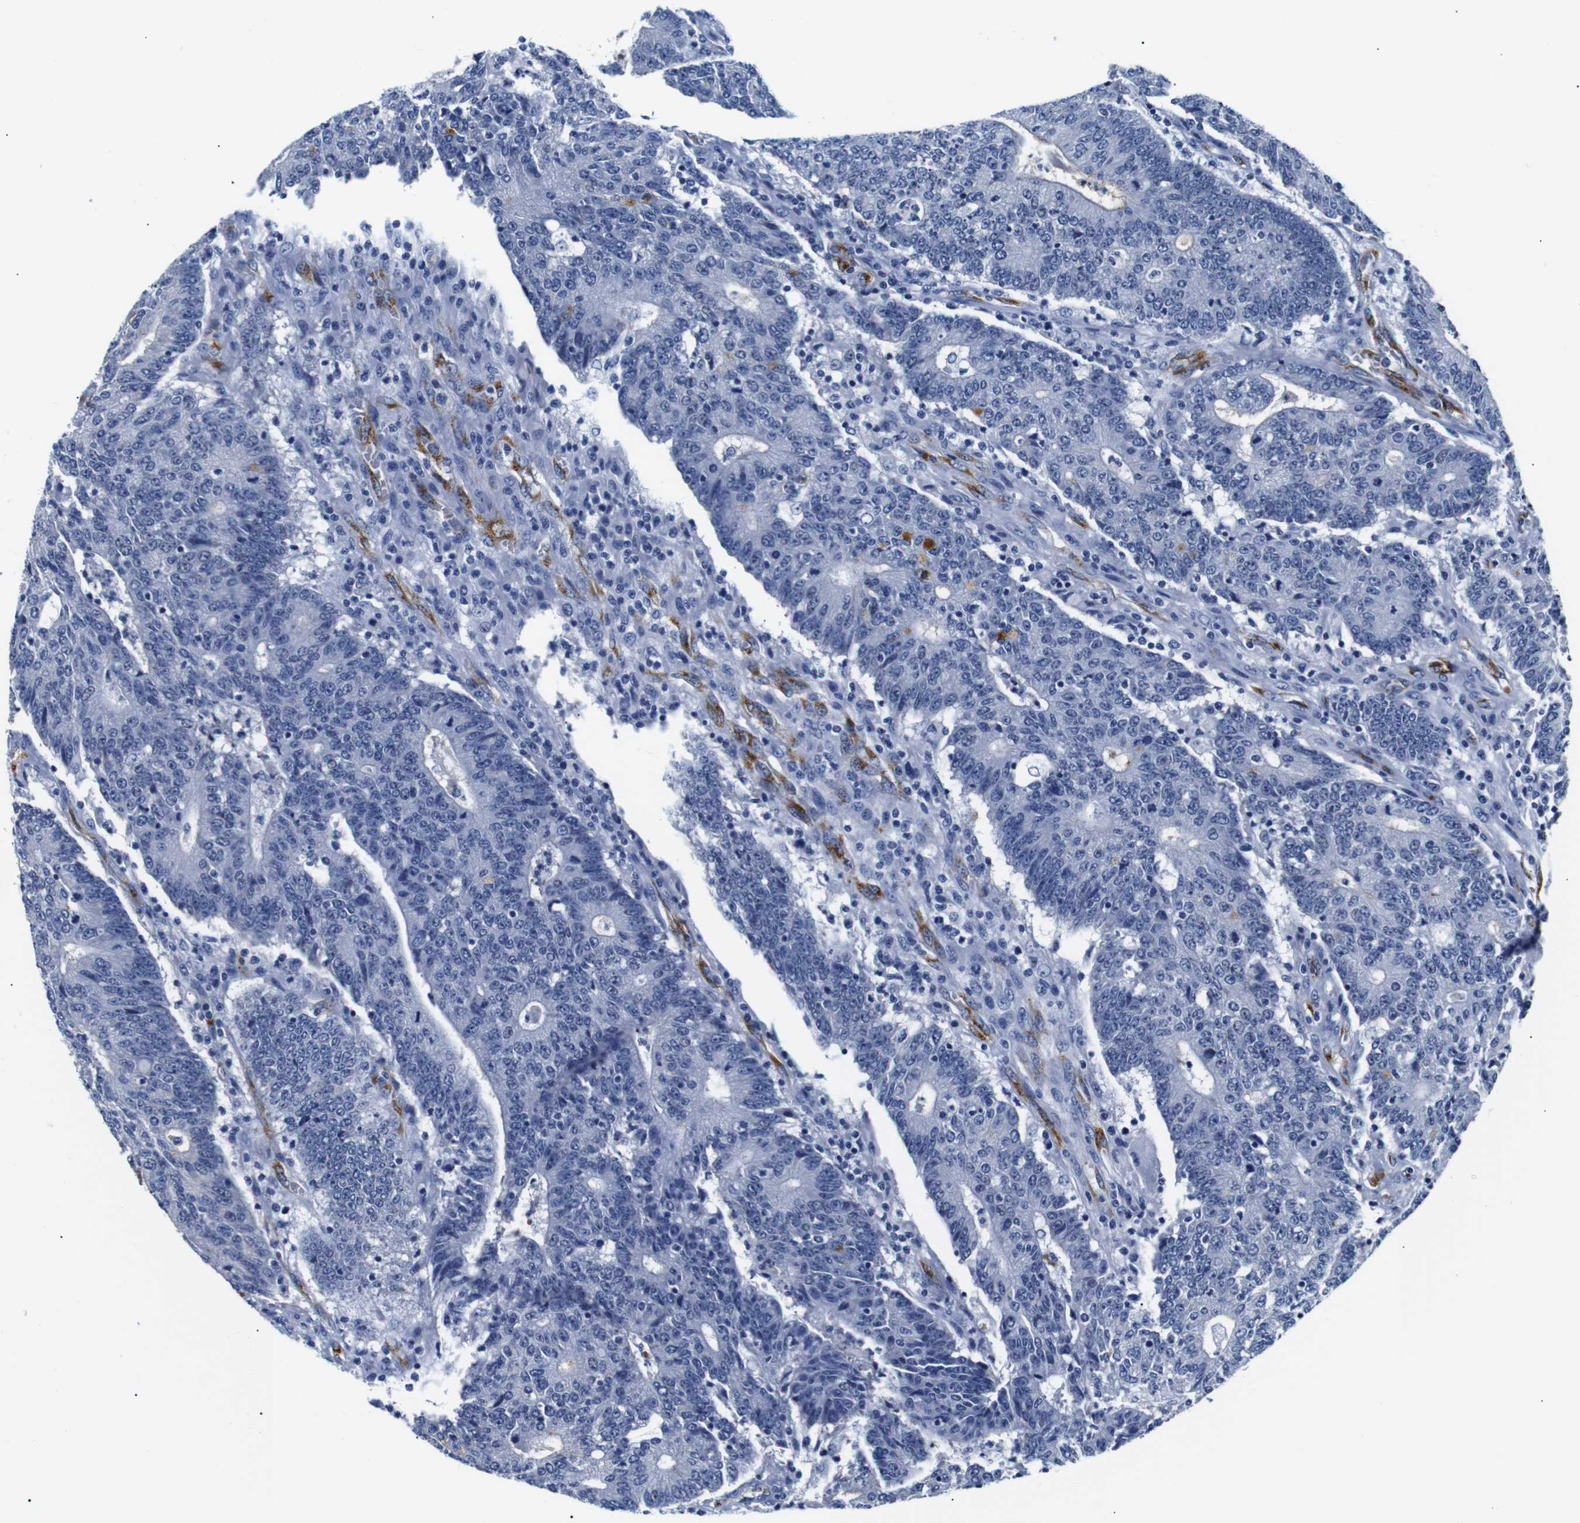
{"staining": {"intensity": "negative", "quantity": "none", "location": "none"}, "tissue": "colorectal cancer", "cell_type": "Tumor cells", "image_type": "cancer", "snomed": [{"axis": "morphology", "description": "Normal tissue, NOS"}, {"axis": "morphology", "description": "Adenocarcinoma, NOS"}, {"axis": "topography", "description": "Colon"}], "caption": "Immunohistochemistry histopathology image of human adenocarcinoma (colorectal) stained for a protein (brown), which shows no expression in tumor cells.", "gene": "MUC4", "patient": {"sex": "female", "age": 75}}